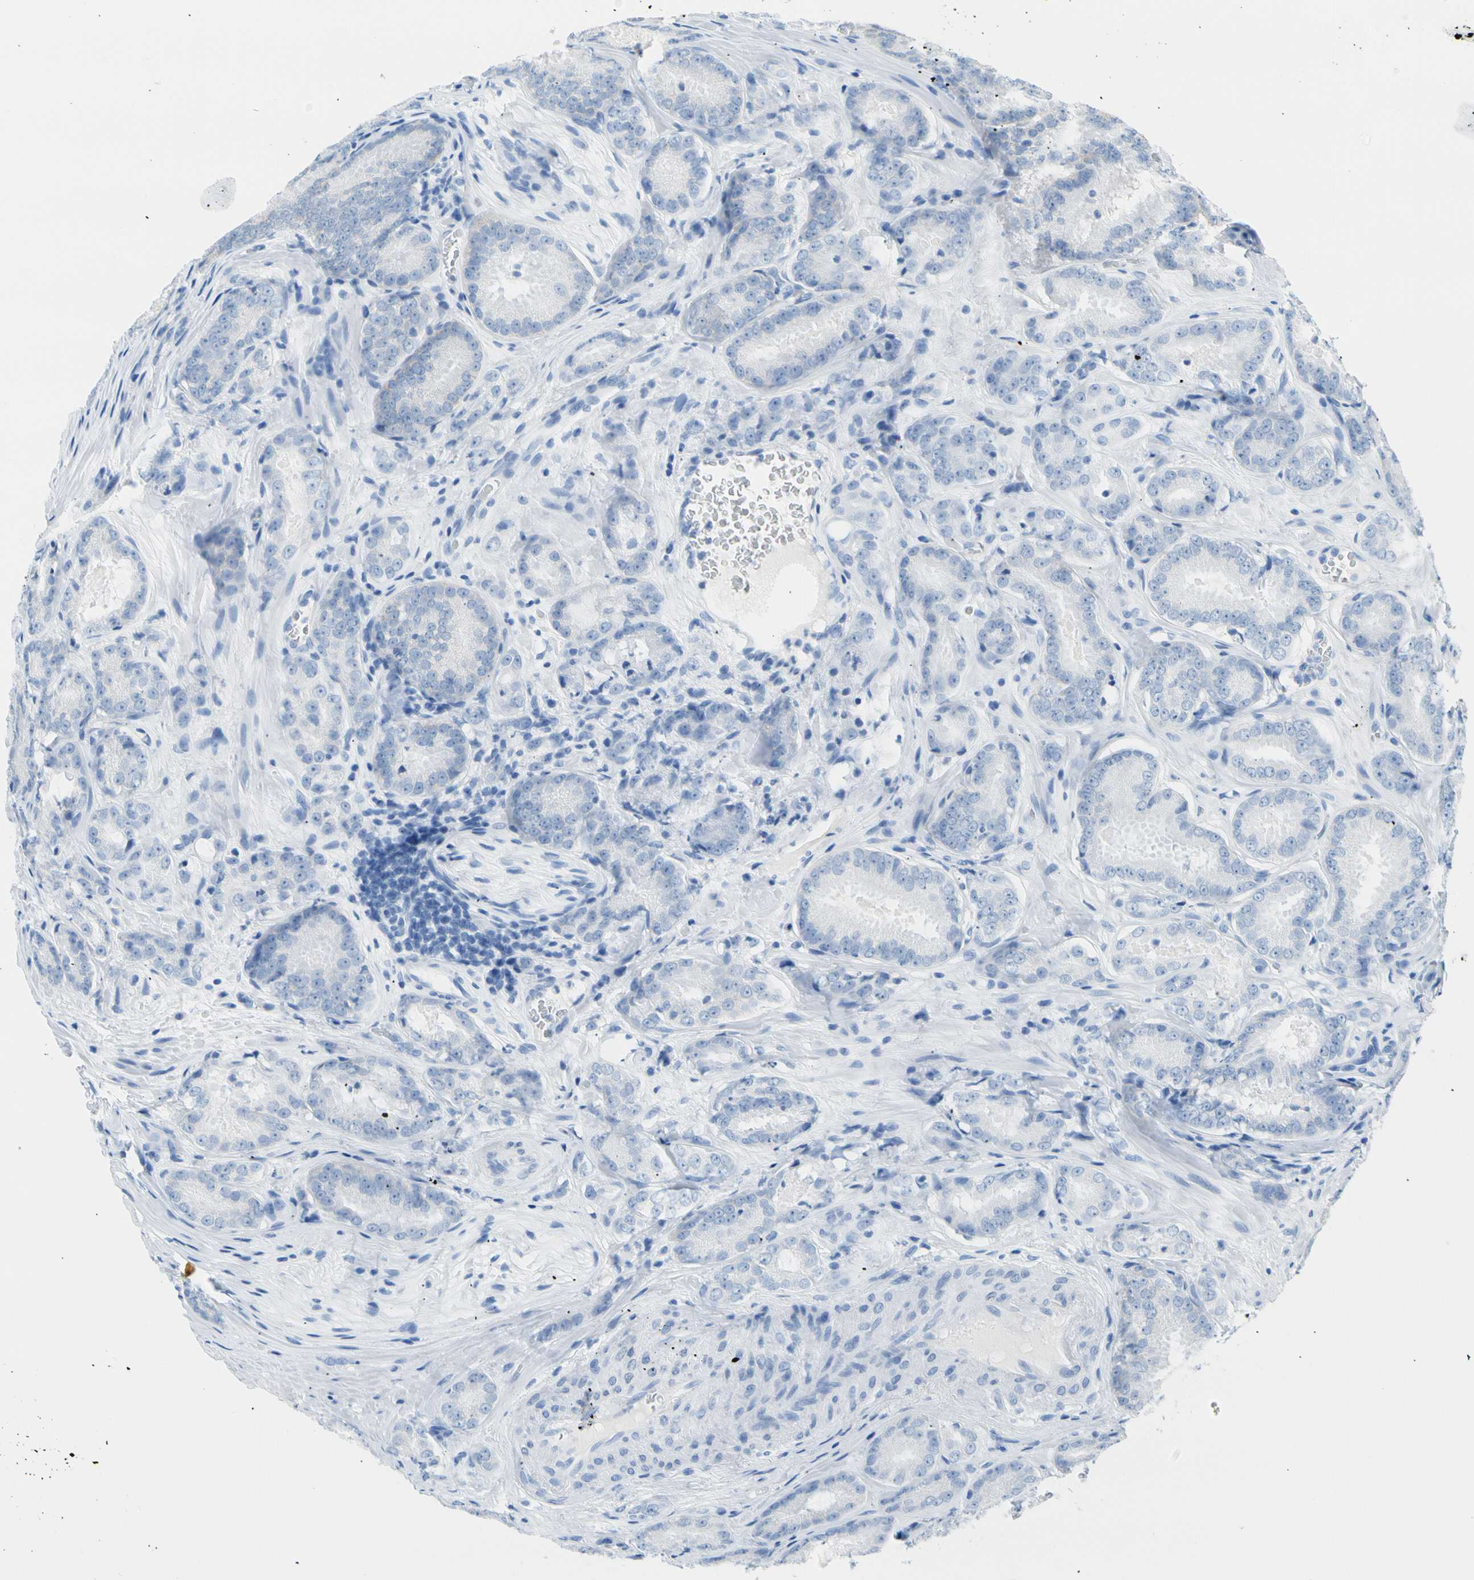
{"staining": {"intensity": "negative", "quantity": "none", "location": "none"}, "tissue": "prostate cancer", "cell_type": "Tumor cells", "image_type": "cancer", "snomed": [{"axis": "morphology", "description": "Adenocarcinoma, High grade"}, {"axis": "topography", "description": "Prostate"}], "caption": "An immunohistochemistry micrograph of prostate high-grade adenocarcinoma is shown. There is no staining in tumor cells of prostate high-grade adenocarcinoma.", "gene": "CEL", "patient": {"sex": "male", "age": 64}}